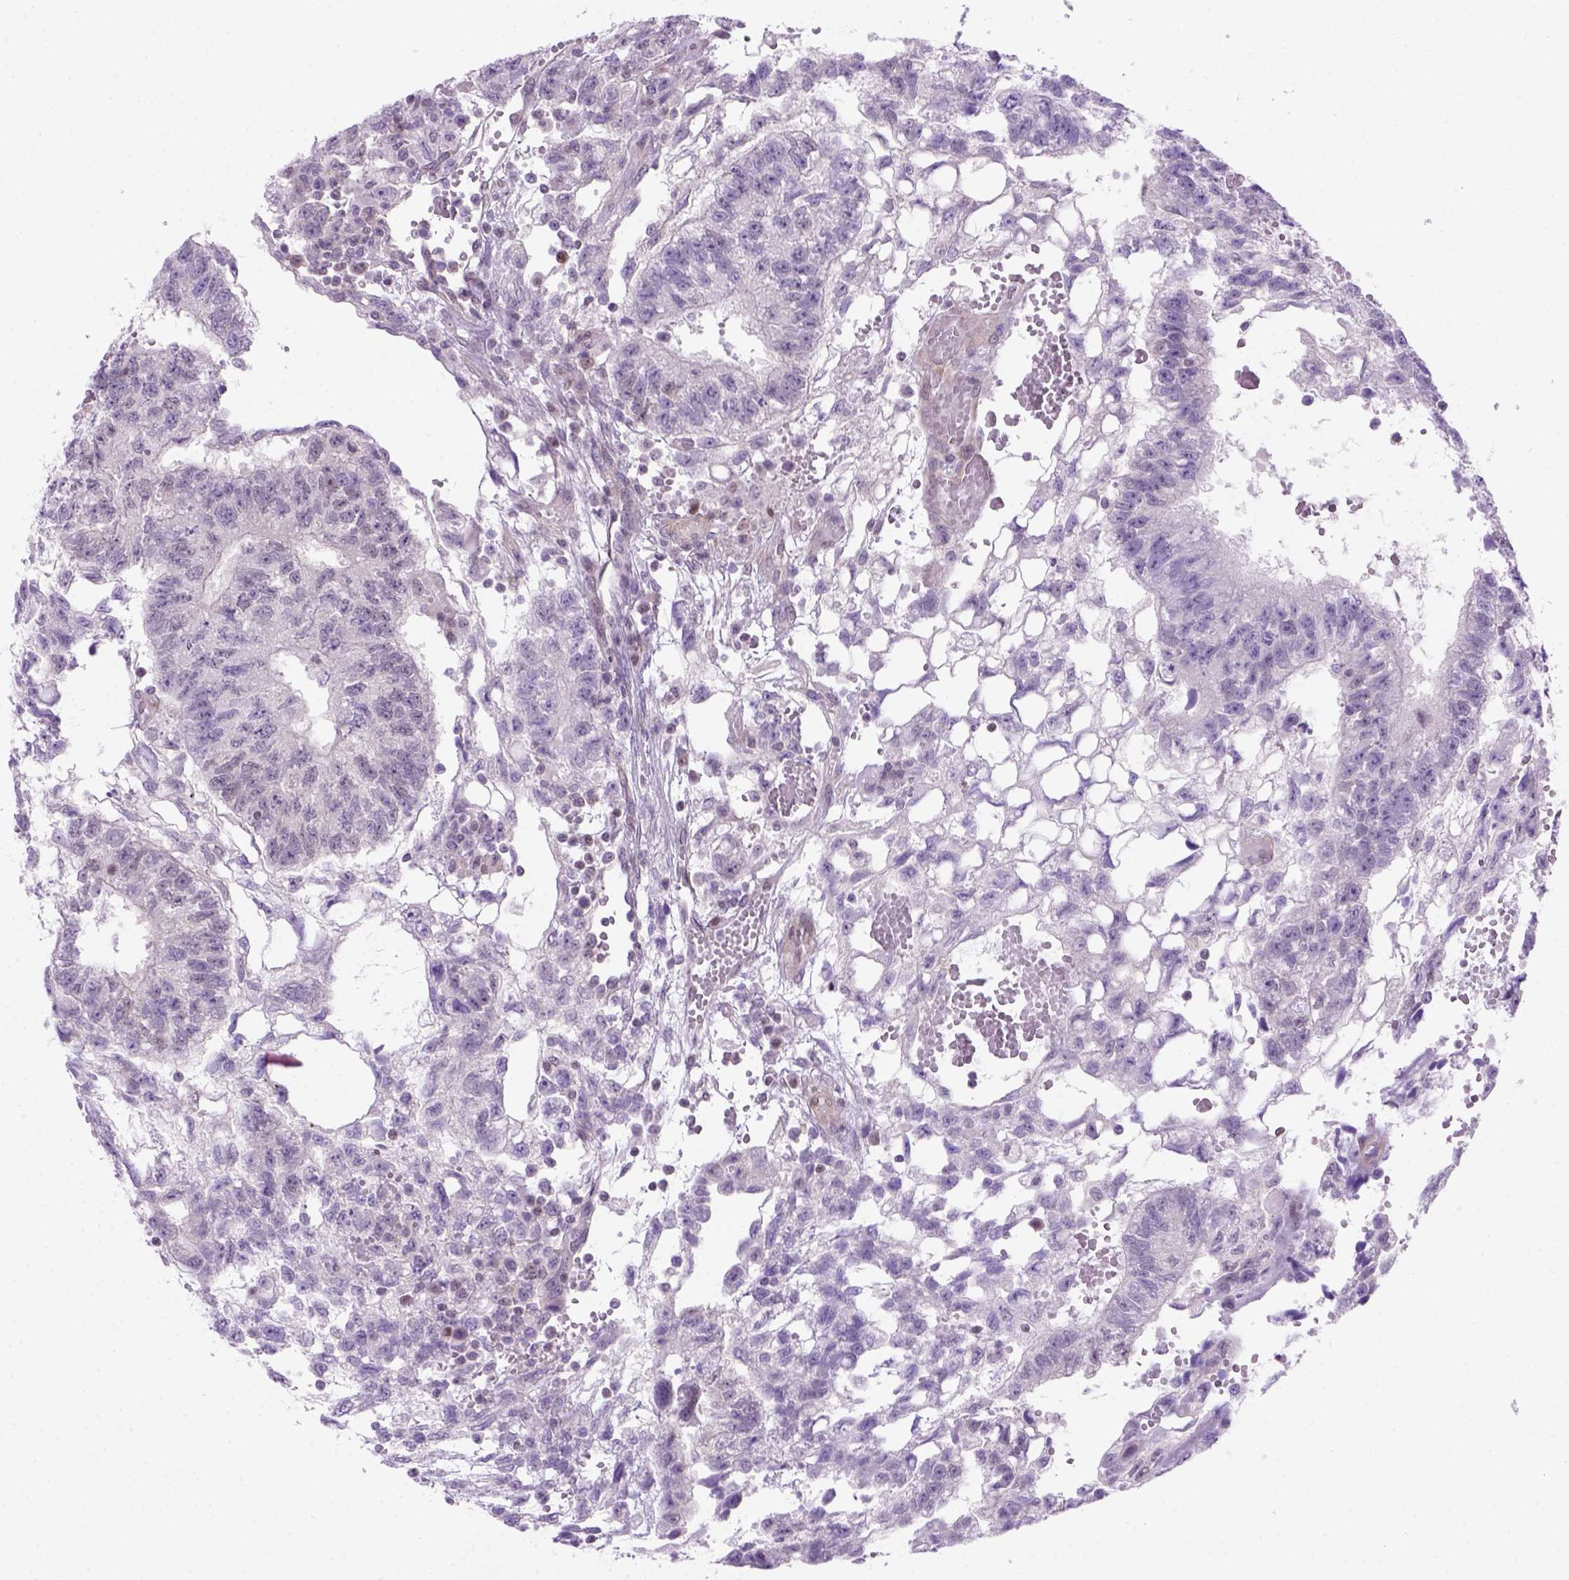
{"staining": {"intensity": "negative", "quantity": "none", "location": "none"}, "tissue": "testis cancer", "cell_type": "Tumor cells", "image_type": "cancer", "snomed": [{"axis": "morphology", "description": "Carcinoma, Embryonal, NOS"}, {"axis": "topography", "description": "Testis"}], "caption": "The immunohistochemistry micrograph has no significant expression in tumor cells of testis embryonal carcinoma tissue.", "gene": "MGMT", "patient": {"sex": "male", "age": 32}}